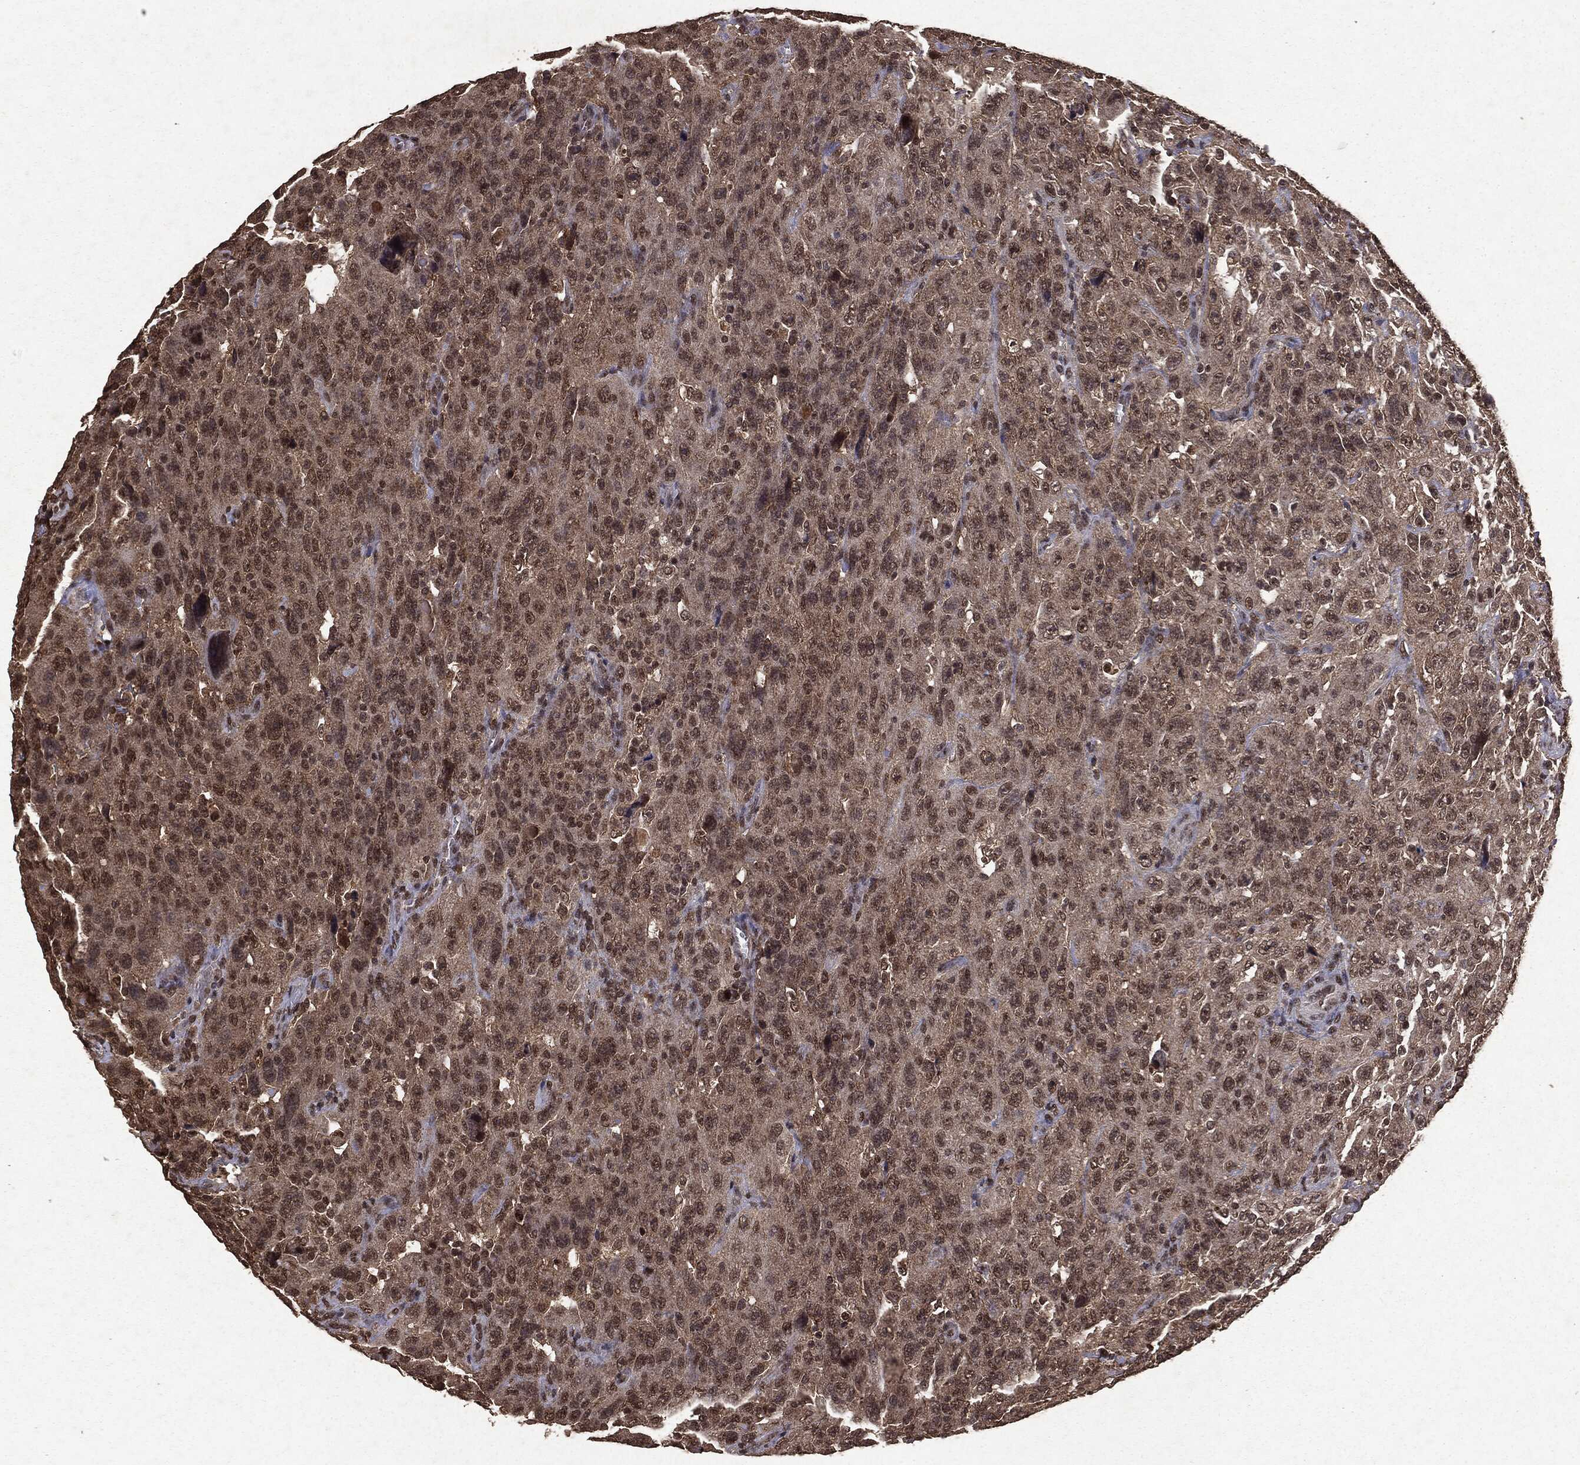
{"staining": {"intensity": "moderate", "quantity": ">75%", "location": "cytoplasmic/membranous,nuclear"}, "tissue": "urothelial cancer", "cell_type": "Tumor cells", "image_type": "cancer", "snomed": [{"axis": "morphology", "description": "Urothelial carcinoma, NOS"}, {"axis": "morphology", "description": "Urothelial carcinoma, High grade"}, {"axis": "topography", "description": "Urinary bladder"}], "caption": "Immunohistochemical staining of human transitional cell carcinoma demonstrates medium levels of moderate cytoplasmic/membranous and nuclear protein staining in approximately >75% of tumor cells. The staining was performed using DAB (3,3'-diaminobenzidine) to visualize the protein expression in brown, while the nuclei were stained in blue with hematoxylin (Magnification: 20x).", "gene": "PEBP1", "patient": {"sex": "female", "age": 73}}